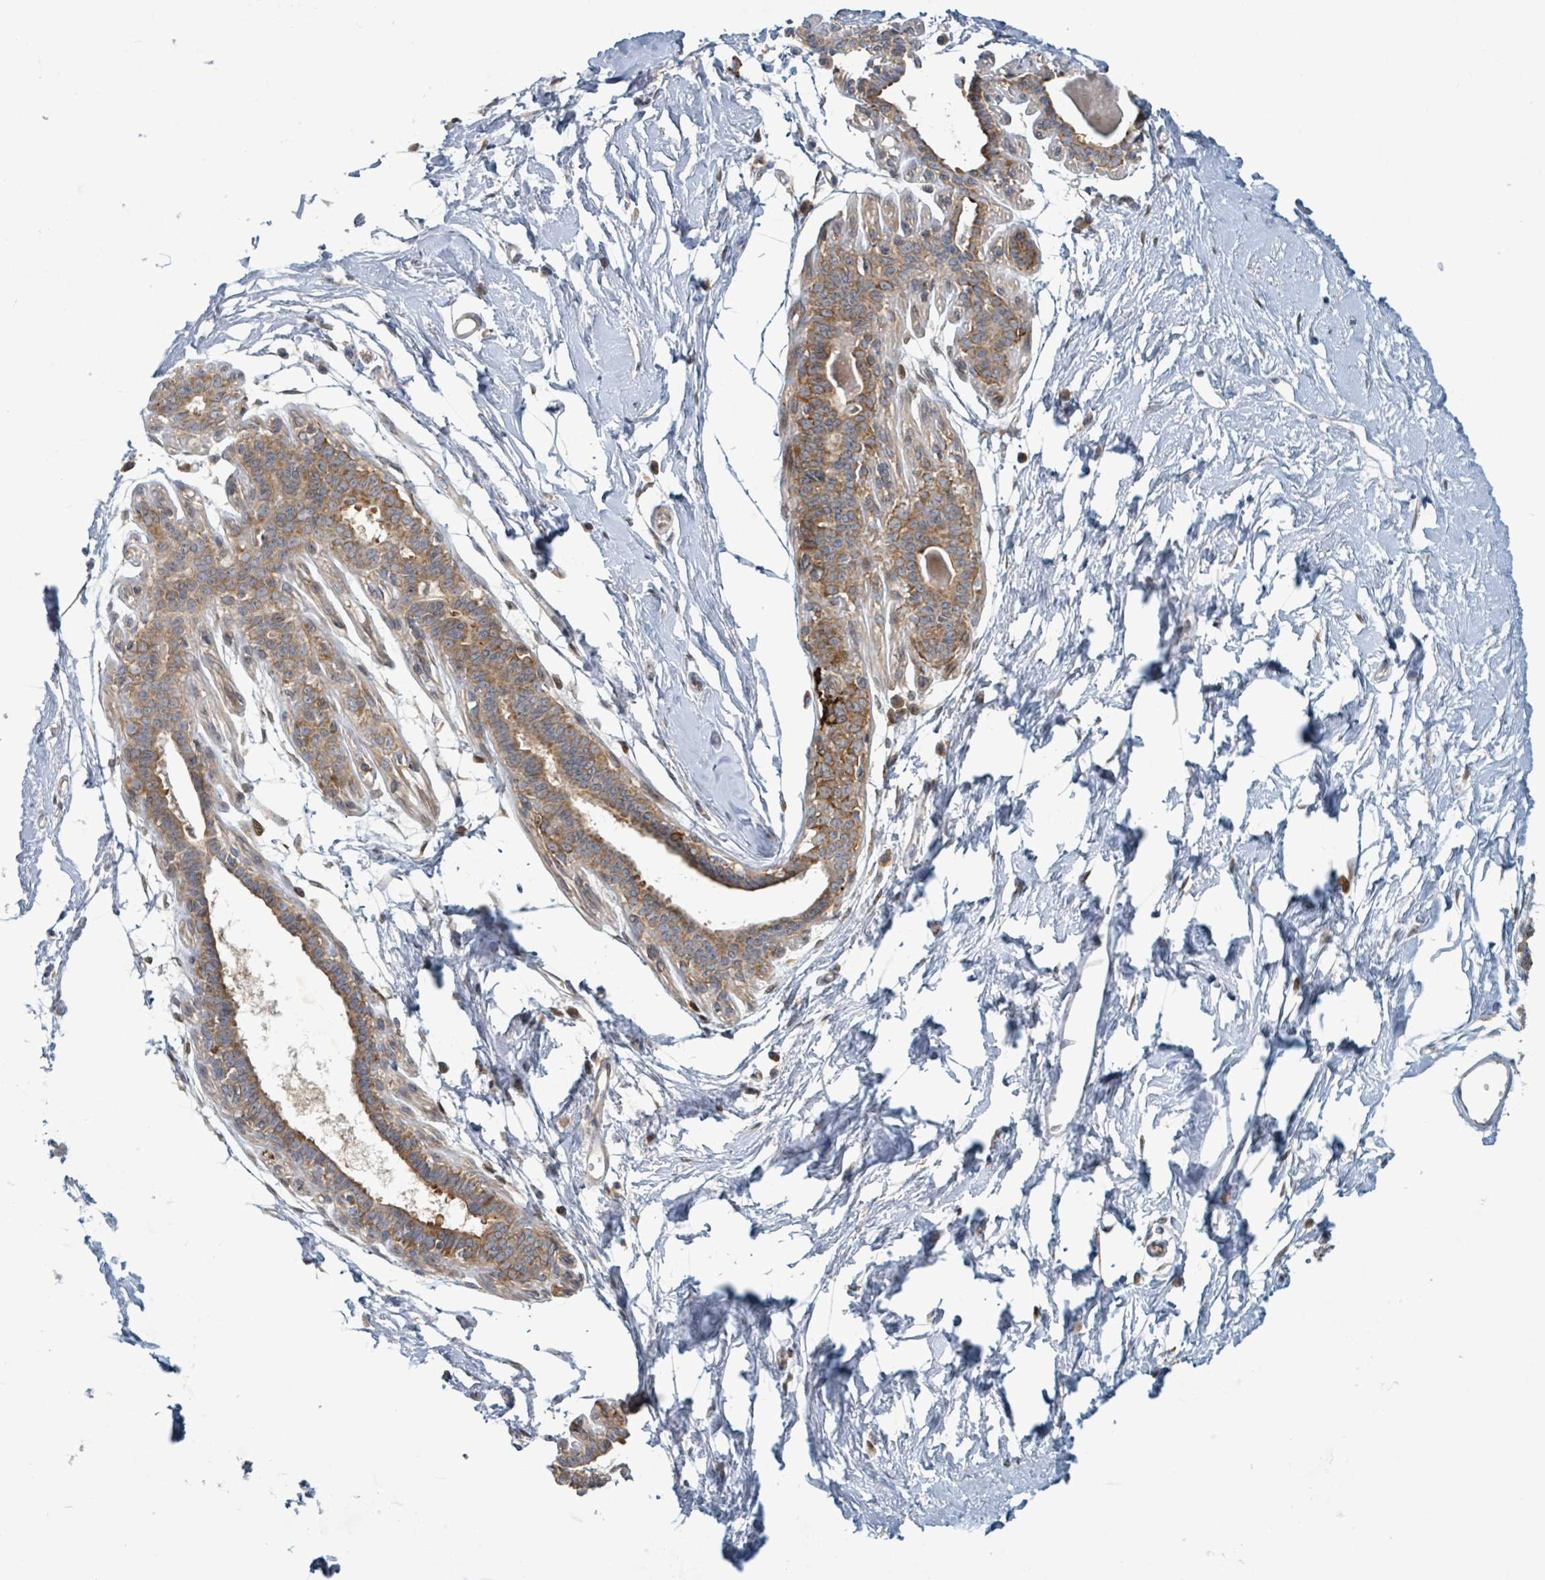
{"staining": {"intensity": "negative", "quantity": "none", "location": "none"}, "tissue": "breast", "cell_type": "Adipocytes", "image_type": "normal", "snomed": [{"axis": "morphology", "description": "Normal tissue, NOS"}, {"axis": "topography", "description": "Breast"}], "caption": "Image shows no significant protein staining in adipocytes of unremarkable breast. Brightfield microscopy of immunohistochemistry (IHC) stained with DAB (brown) and hematoxylin (blue), captured at high magnification.", "gene": "OR51E1", "patient": {"sex": "female", "age": 45}}